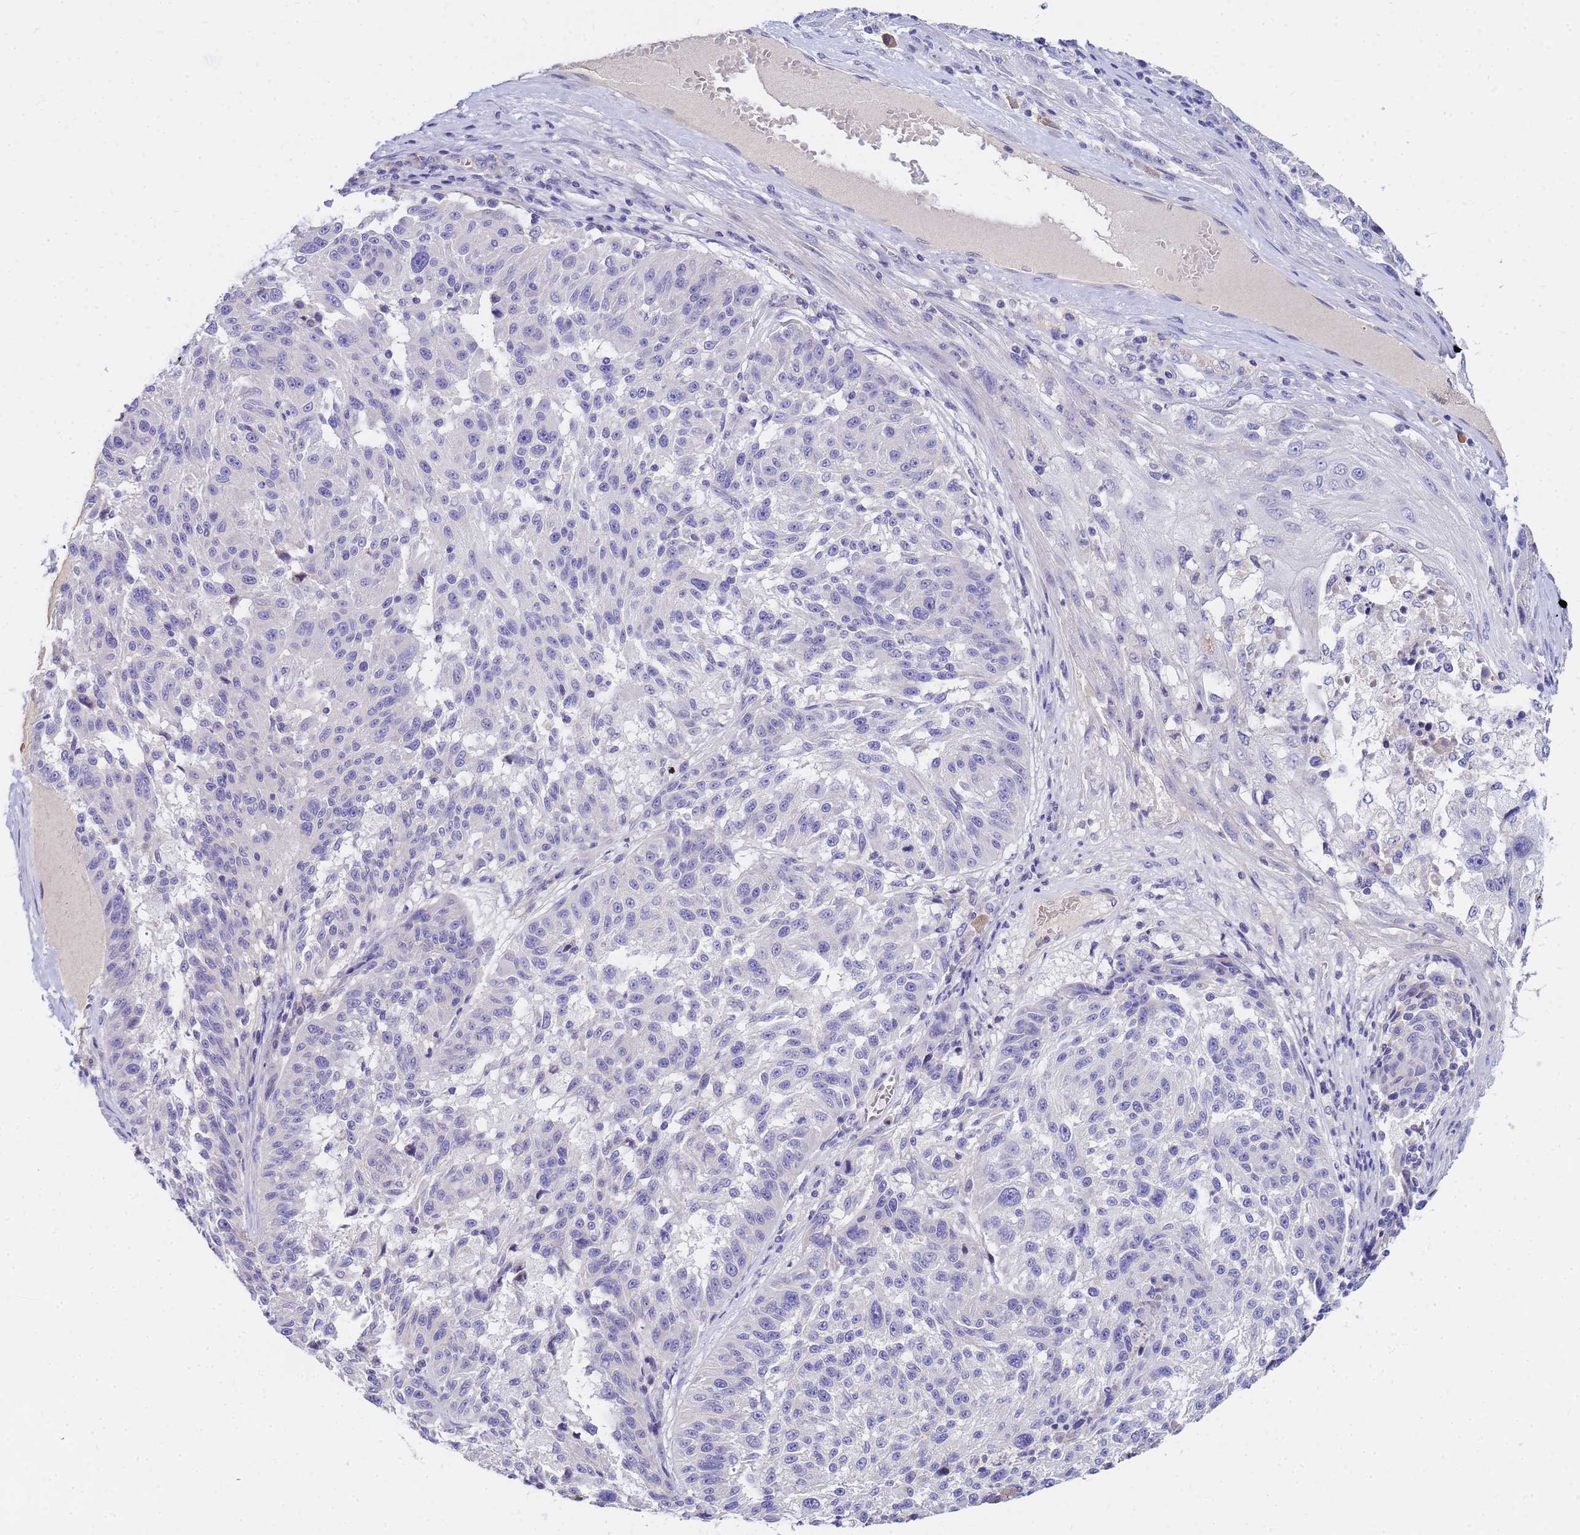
{"staining": {"intensity": "negative", "quantity": "none", "location": "none"}, "tissue": "melanoma", "cell_type": "Tumor cells", "image_type": "cancer", "snomed": [{"axis": "morphology", "description": "Malignant melanoma, NOS"}, {"axis": "topography", "description": "Skin"}], "caption": "Micrograph shows no protein expression in tumor cells of melanoma tissue.", "gene": "DPRX", "patient": {"sex": "male", "age": 53}}